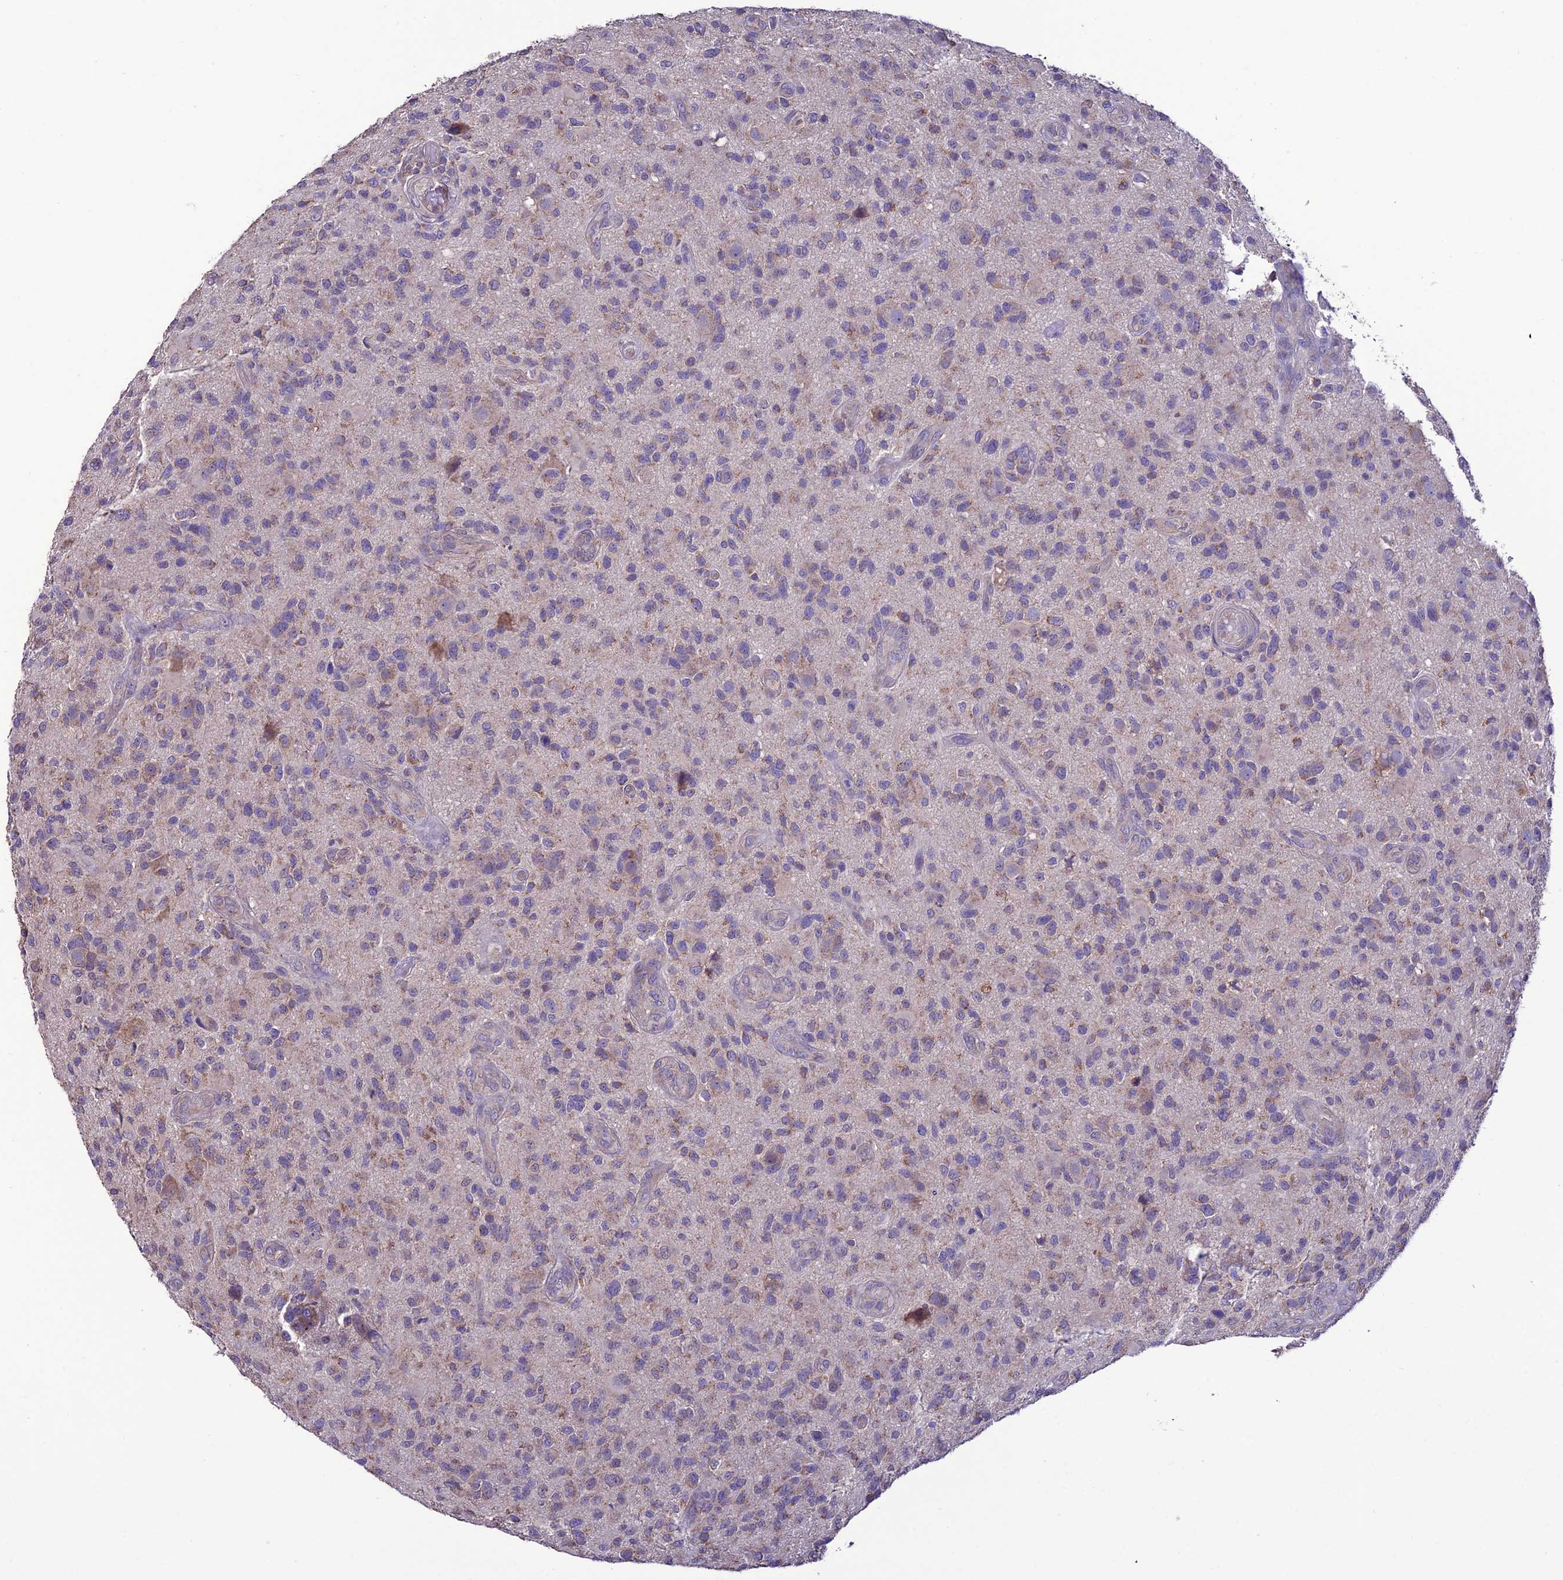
{"staining": {"intensity": "weak", "quantity": "<25%", "location": "cytoplasmic/membranous"}, "tissue": "glioma", "cell_type": "Tumor cells", "image_type": "cancer", "snomed": [{"axis": "morphology", "description": "Glioma, malignant, High grade"}, {"axis": "topography", "description": "Brain"}], "caption": "High magnification brightfield microscopy of glioma stained with DAB (3,3'-diaminobenzidine) (brown) and counterstained with hematoxylin (blue): tumor cells show no significant positivity.", "gene": "HOGA1", "patient": {"sex": "male", "age": 47}}